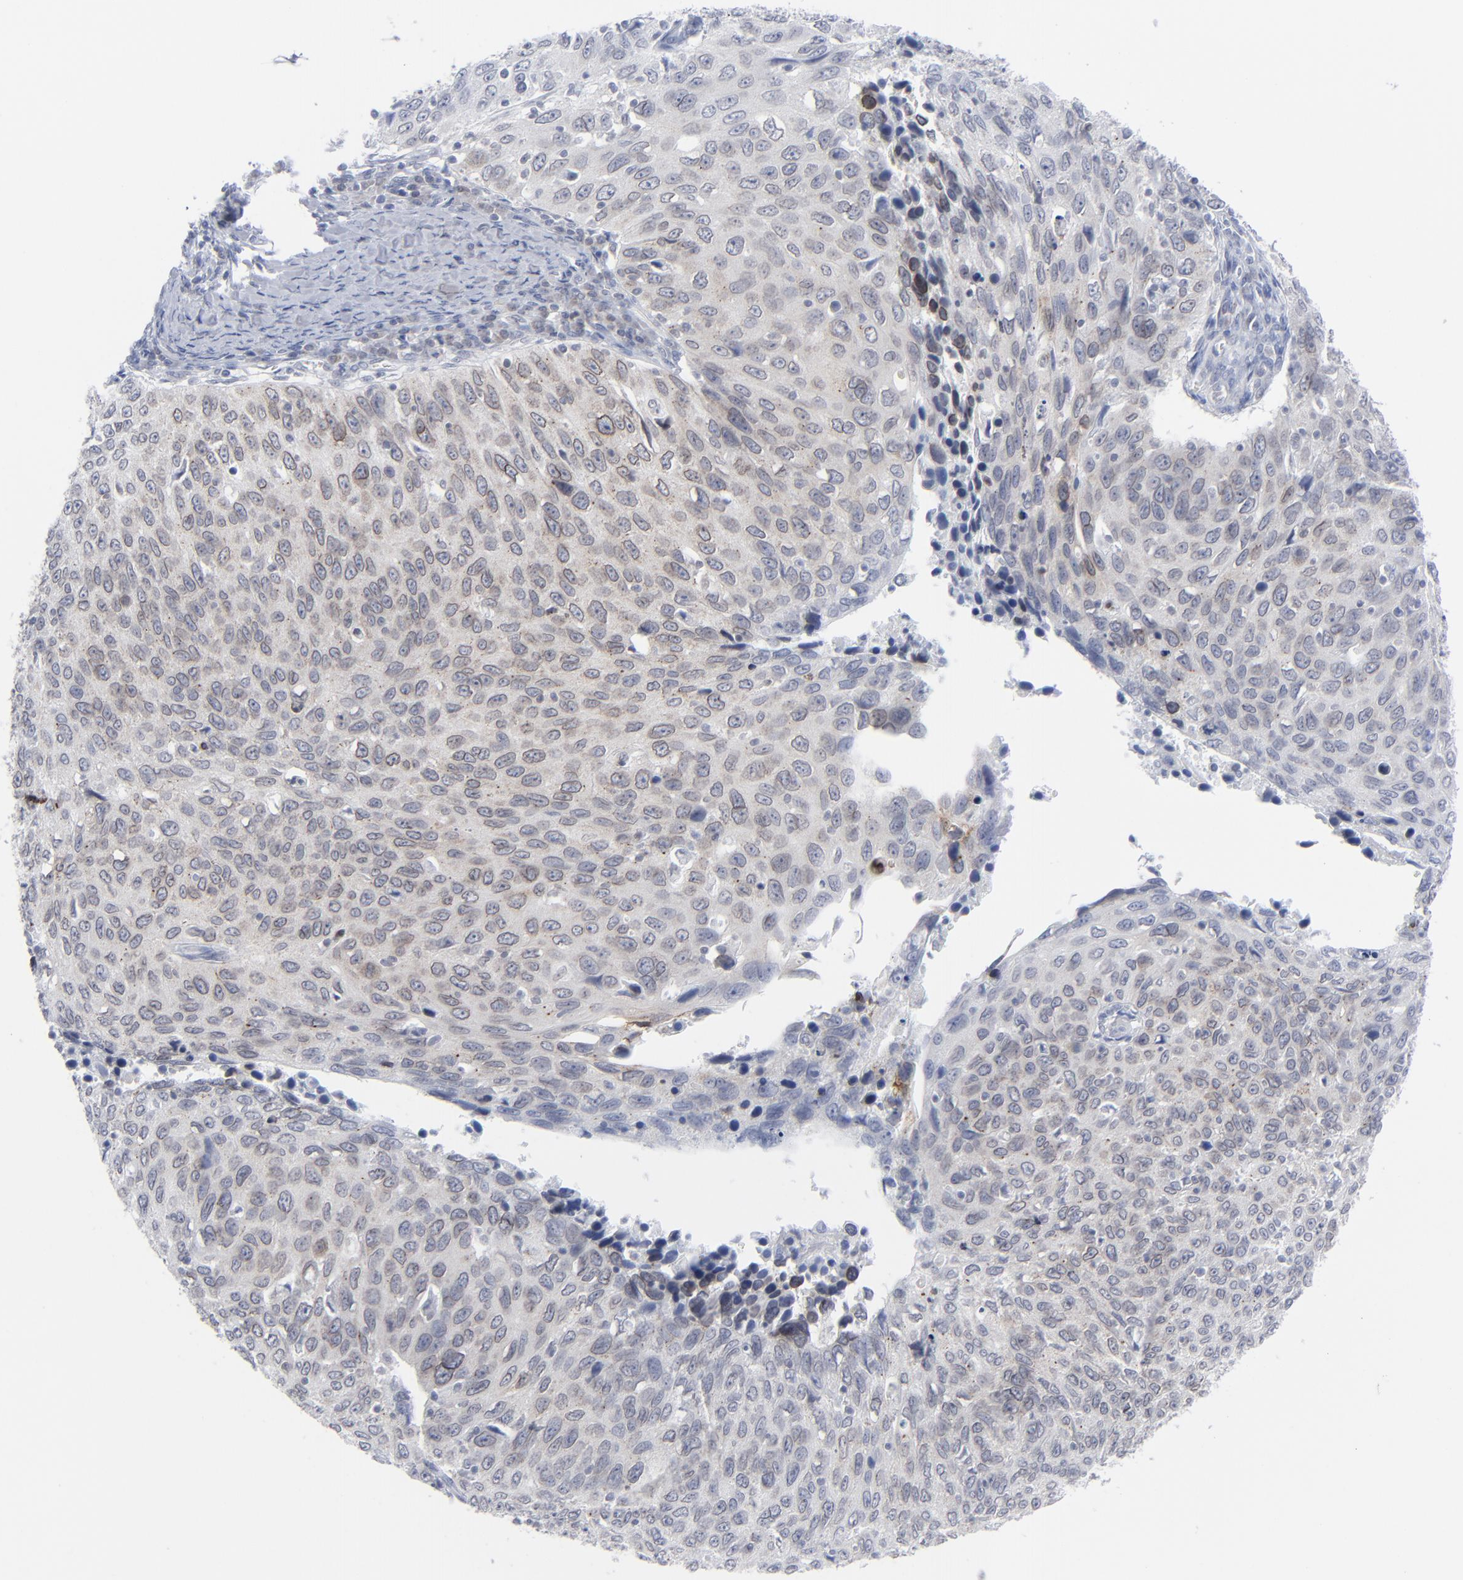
{"staining": {"intensity": "weak", "quantity": "25%-75%", "location": "cytoplasmic/membranous"}, "tissue": "cervical cancer", "cell_type": "Tumor cells", "image_type": "cancer", "snomed": [{"axis": "morphology", "description": "Squamous cell carcinoma, NOS"}, {"axis": "topography", "description": "Cervix"}], "caption": "This is an image of immunohistochemistry staining of cervical cancer (squamous cell carcinoma), which shows weak positivity in the cytoplasmic/membranous of tumor cells.", "gene": "NUP88", "patient": {"sex": "female", "age": 53}}